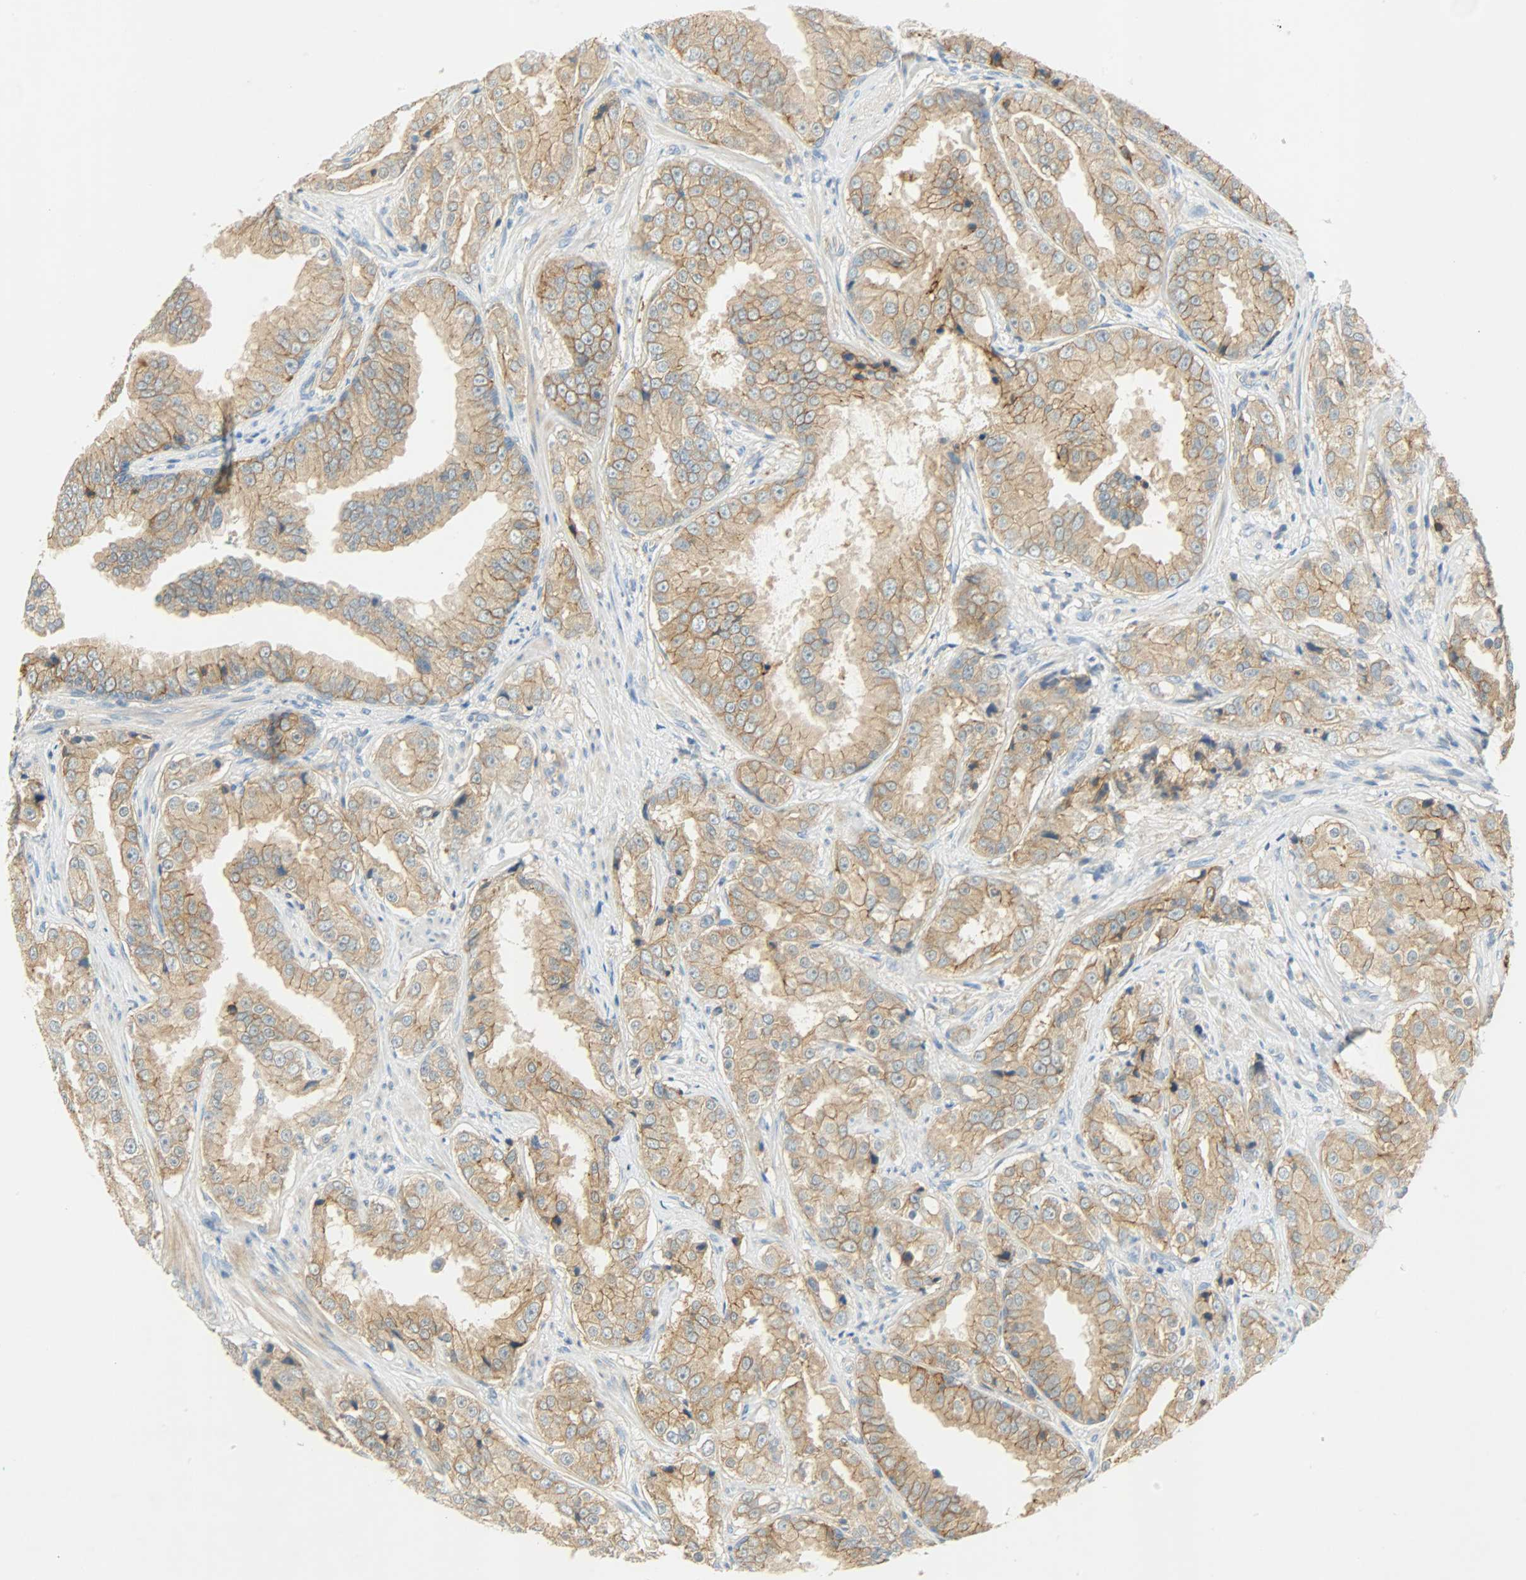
{"staining": {"intensity": "moderate", "quantity": ">75%", "location": "cytoplasmic/membranous"}, "tissue": "prostate cancer", "cell_type": "Tumor cells", "image_type": "cancer", "snomed": [{"axis": "morphology", "description": "Adenocarcinoma, High grade"}, {"axis": "topography", "description": "Prostate"}], "caption": "Immunohistochemical staining of adenocarcinoma (high-grade) (prostate) demonstrates moderate cytoplasmic/membranous protein staining in approximately >75% of tumor cells.", "gene": "DSG2", "patient": {"sex": "male", "age": 73}}